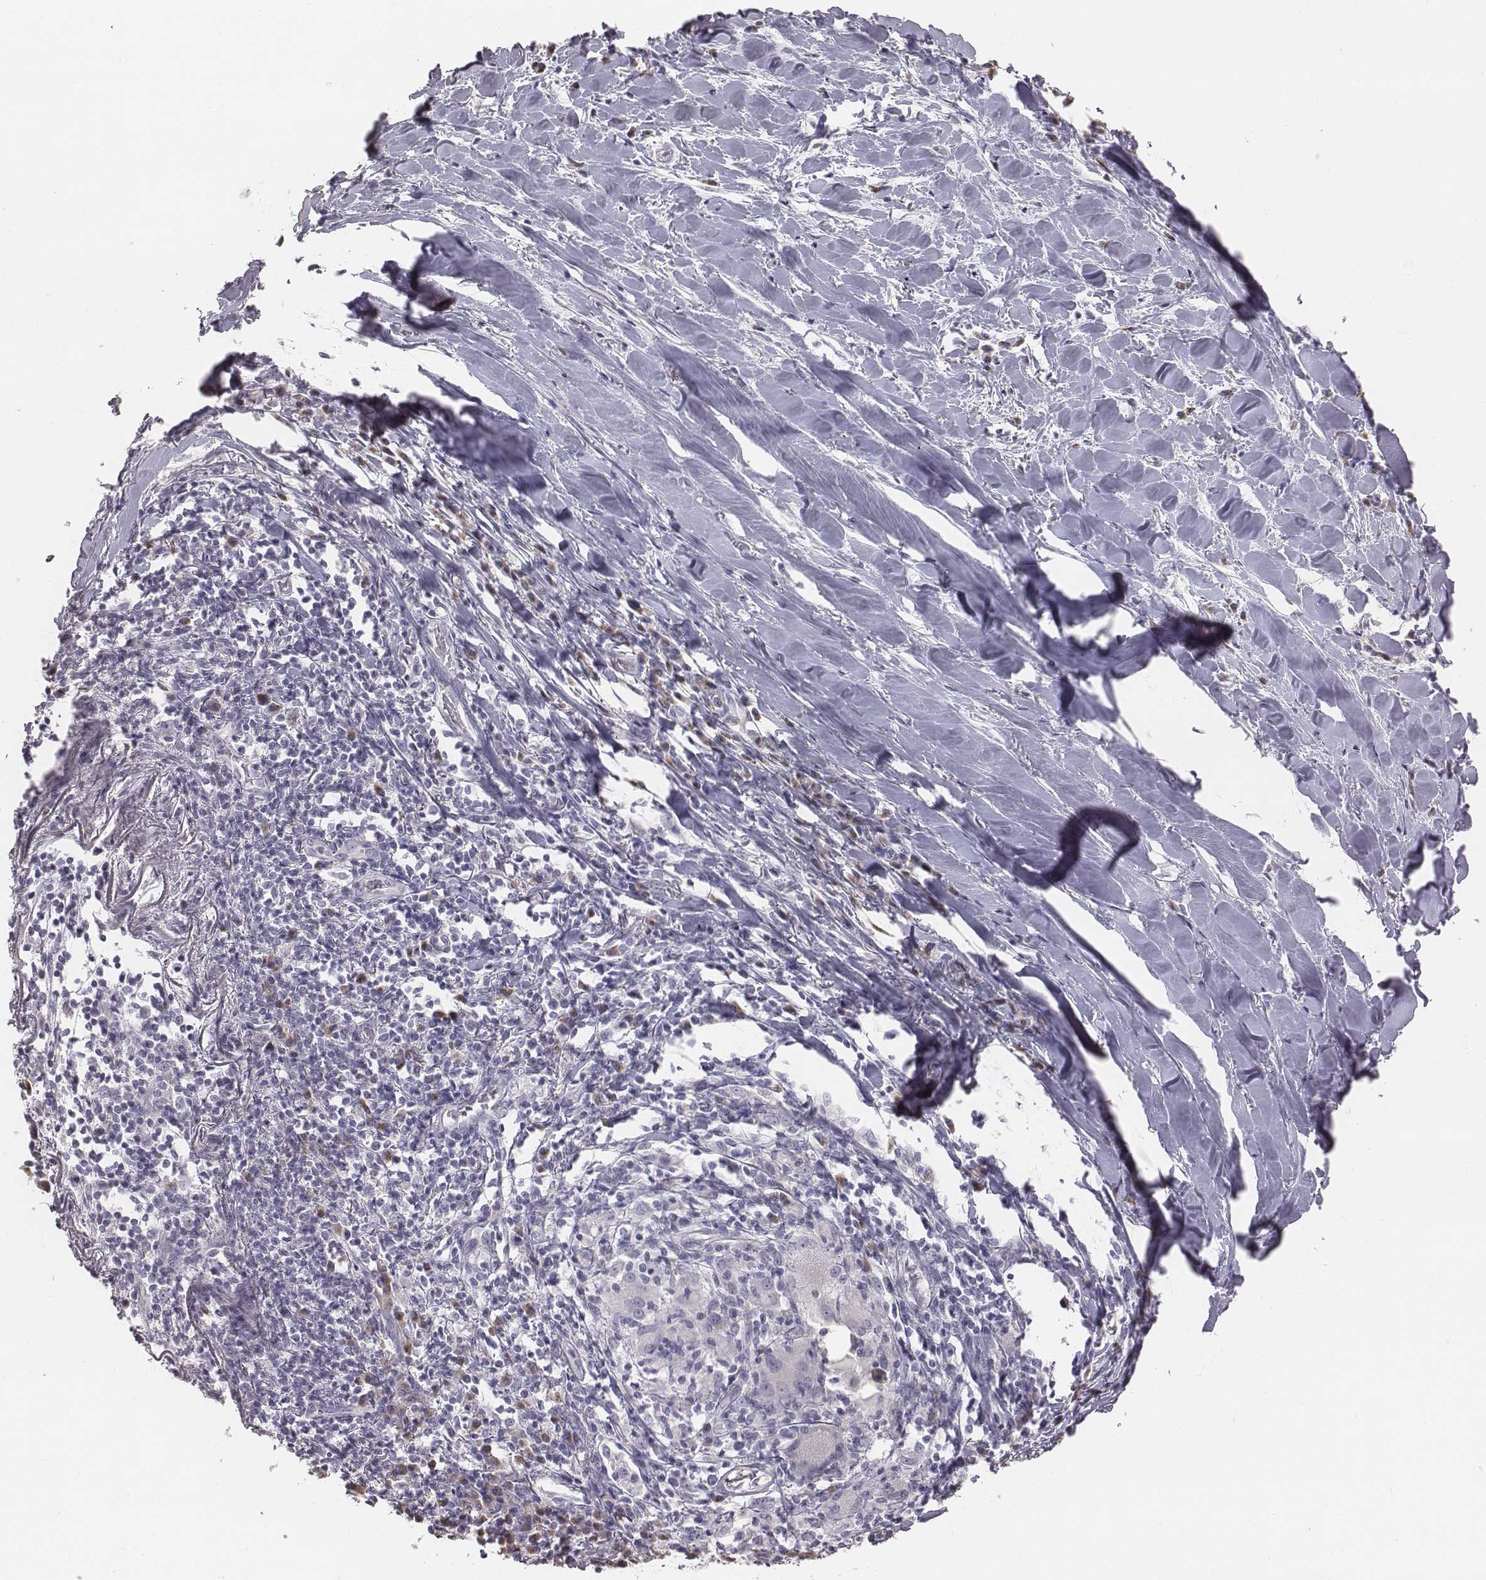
{"staining": {"intensity": "negative", "quantity": "none", "location": "none"}, "tissue": "lung cancer", "cell_type": "Tumor cells", "image_type": "cancer", "snomed": [{"axis": "morphology", "description": "Squamous cell carcinoma, NOS"}, {"axis": "topography", "description": "Lung"}], "caption": "Lung cancer (squamous cell carcinoma) stained for a protein using IHC shows no expression tumor cells.", "gene": "C6orf58", "patient": {"sex": "male", "age": 57}}